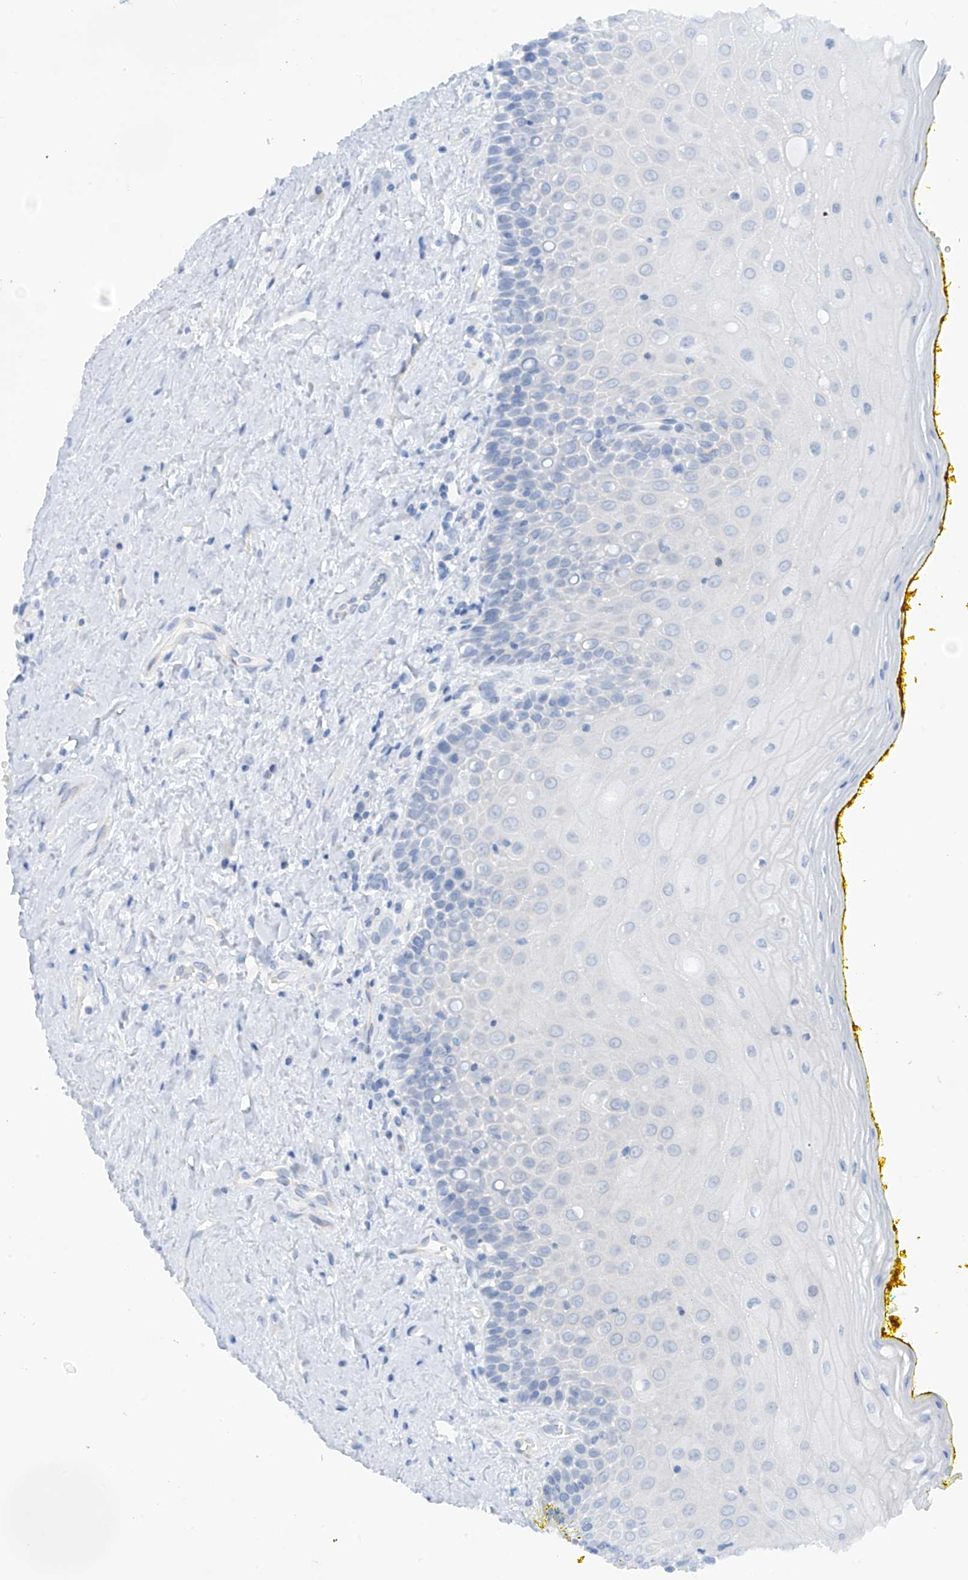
{"staining": {"intensity": "negative", "quantity": "none", "location": "none"}, "tissue": "oral mucosa", "cell_type": "Squamous epithelial cells", "image_type": "normal", "snomed": [{"axis": "morphology", "description": "Normal tissue, NOS"}, {"axis": "morphology", "description": "Squamous cell carcinoma, NOS"}, {"axis": "topography", "description": "Oral tissue"}, {"axis": "topography", "description": "Head-Neck"}], "caption": "This histopathology image is of normal oral mucosa stained with immunohistochemistry (IHC) to label a protein in brown with the nuclei are counter-stained blue. There is no staining in squamous epithelial cells. (Brightfield microscopy of DAB (3,3'-diaminobenzidine) IHC at high magnification).", "gene": "PIK3C2B", "patient": {"sex": "female", "age": 70}}